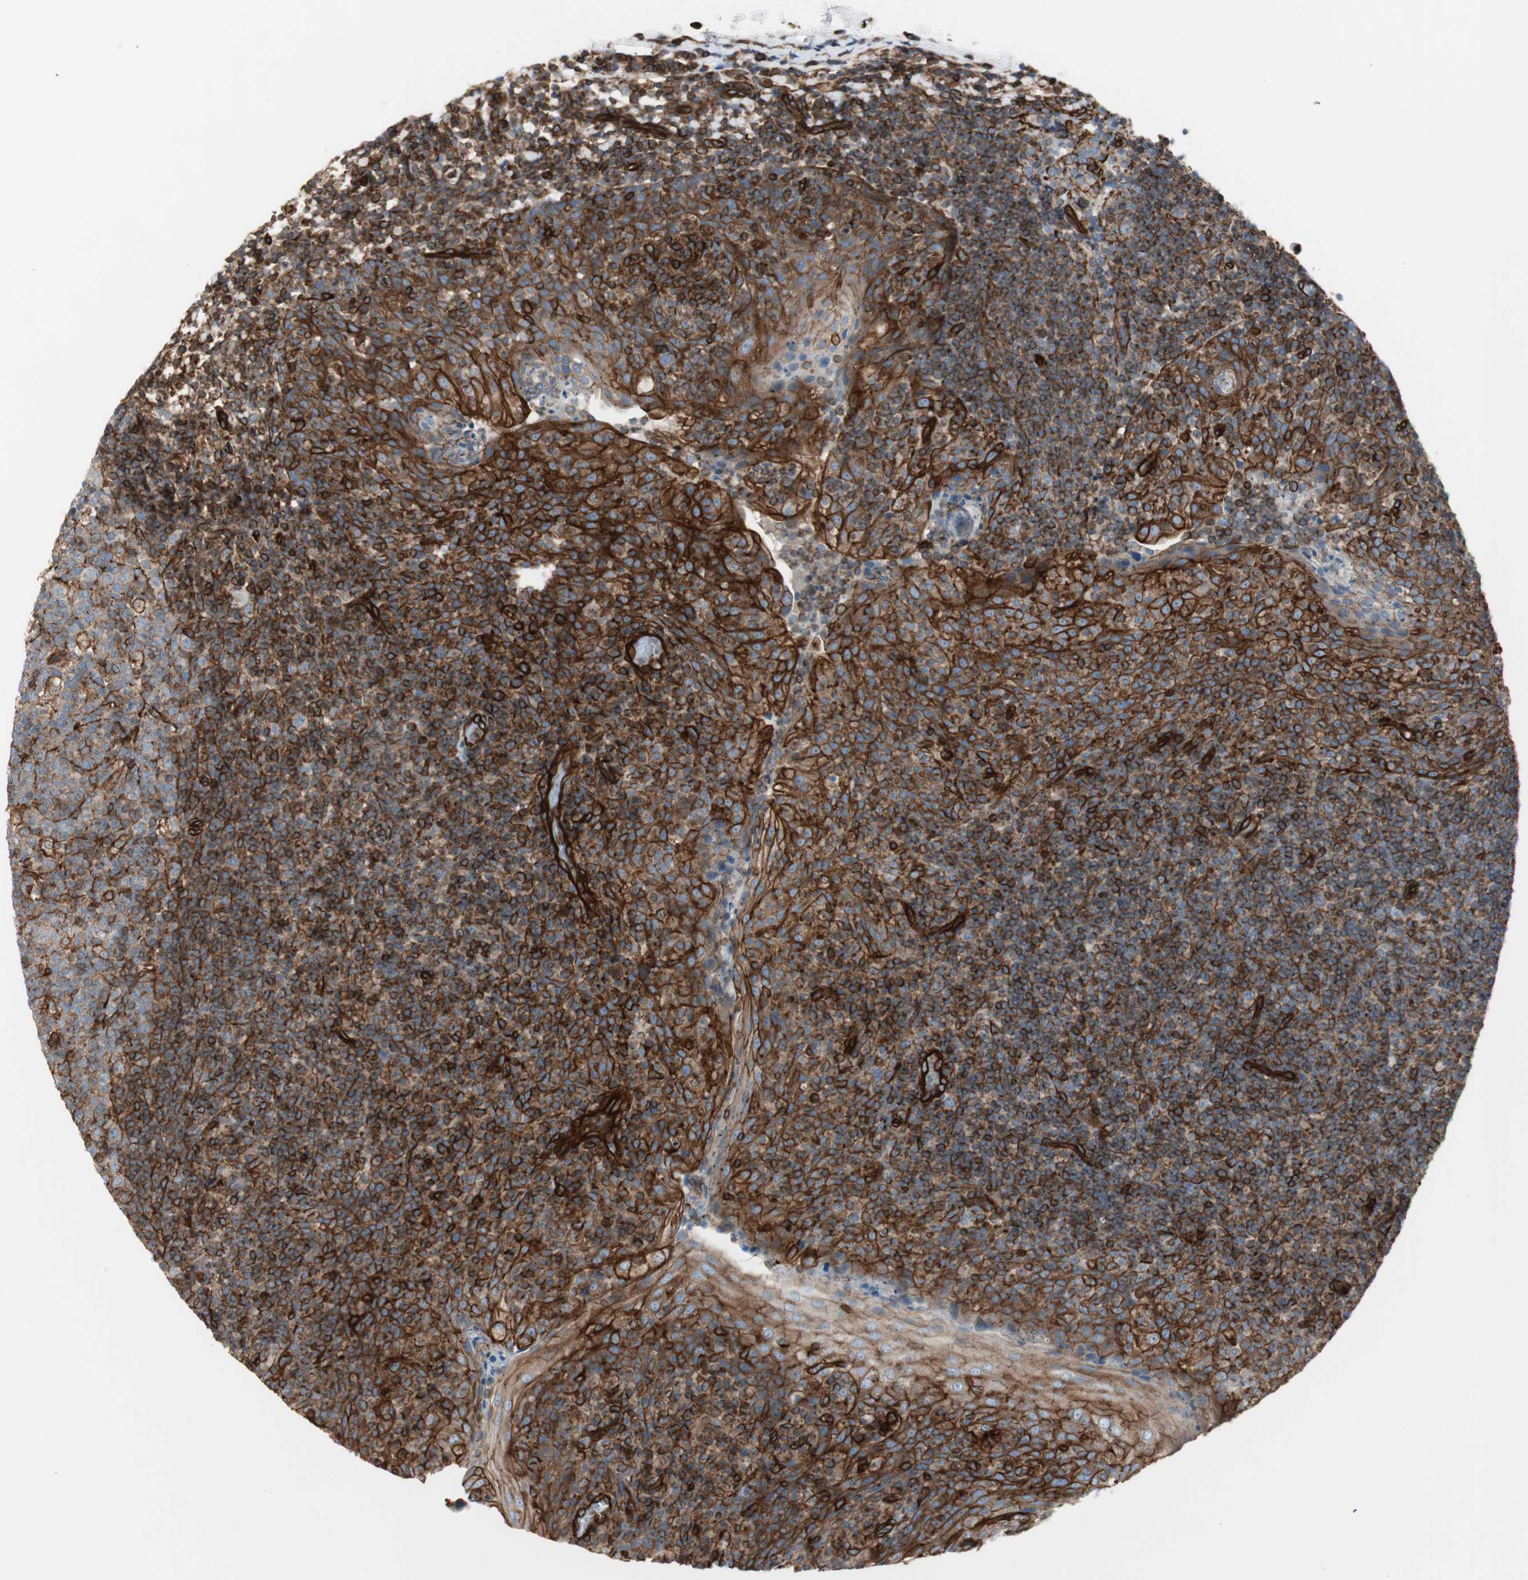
{"staining": {"intensity": "strong", "quantity": ">75%", "location": "cytoplasmic/membranous"}, "tissue": "tonsil", "cell_type": "Non-germinal center cells", "image_type": "normal", "snomed": [{"axis": "morphology", "description": "Normal tissue, NOS"}, {"axis": "topography", "description": "Tonsil"}], "caption": "Protein expression analysis of benign tonsil displays strong cytoplasmic/membranous expression in approximately >75% of non-germinal center cells.", "gene": "TCTA", "patient": {"sex": "male", "age": 17}}